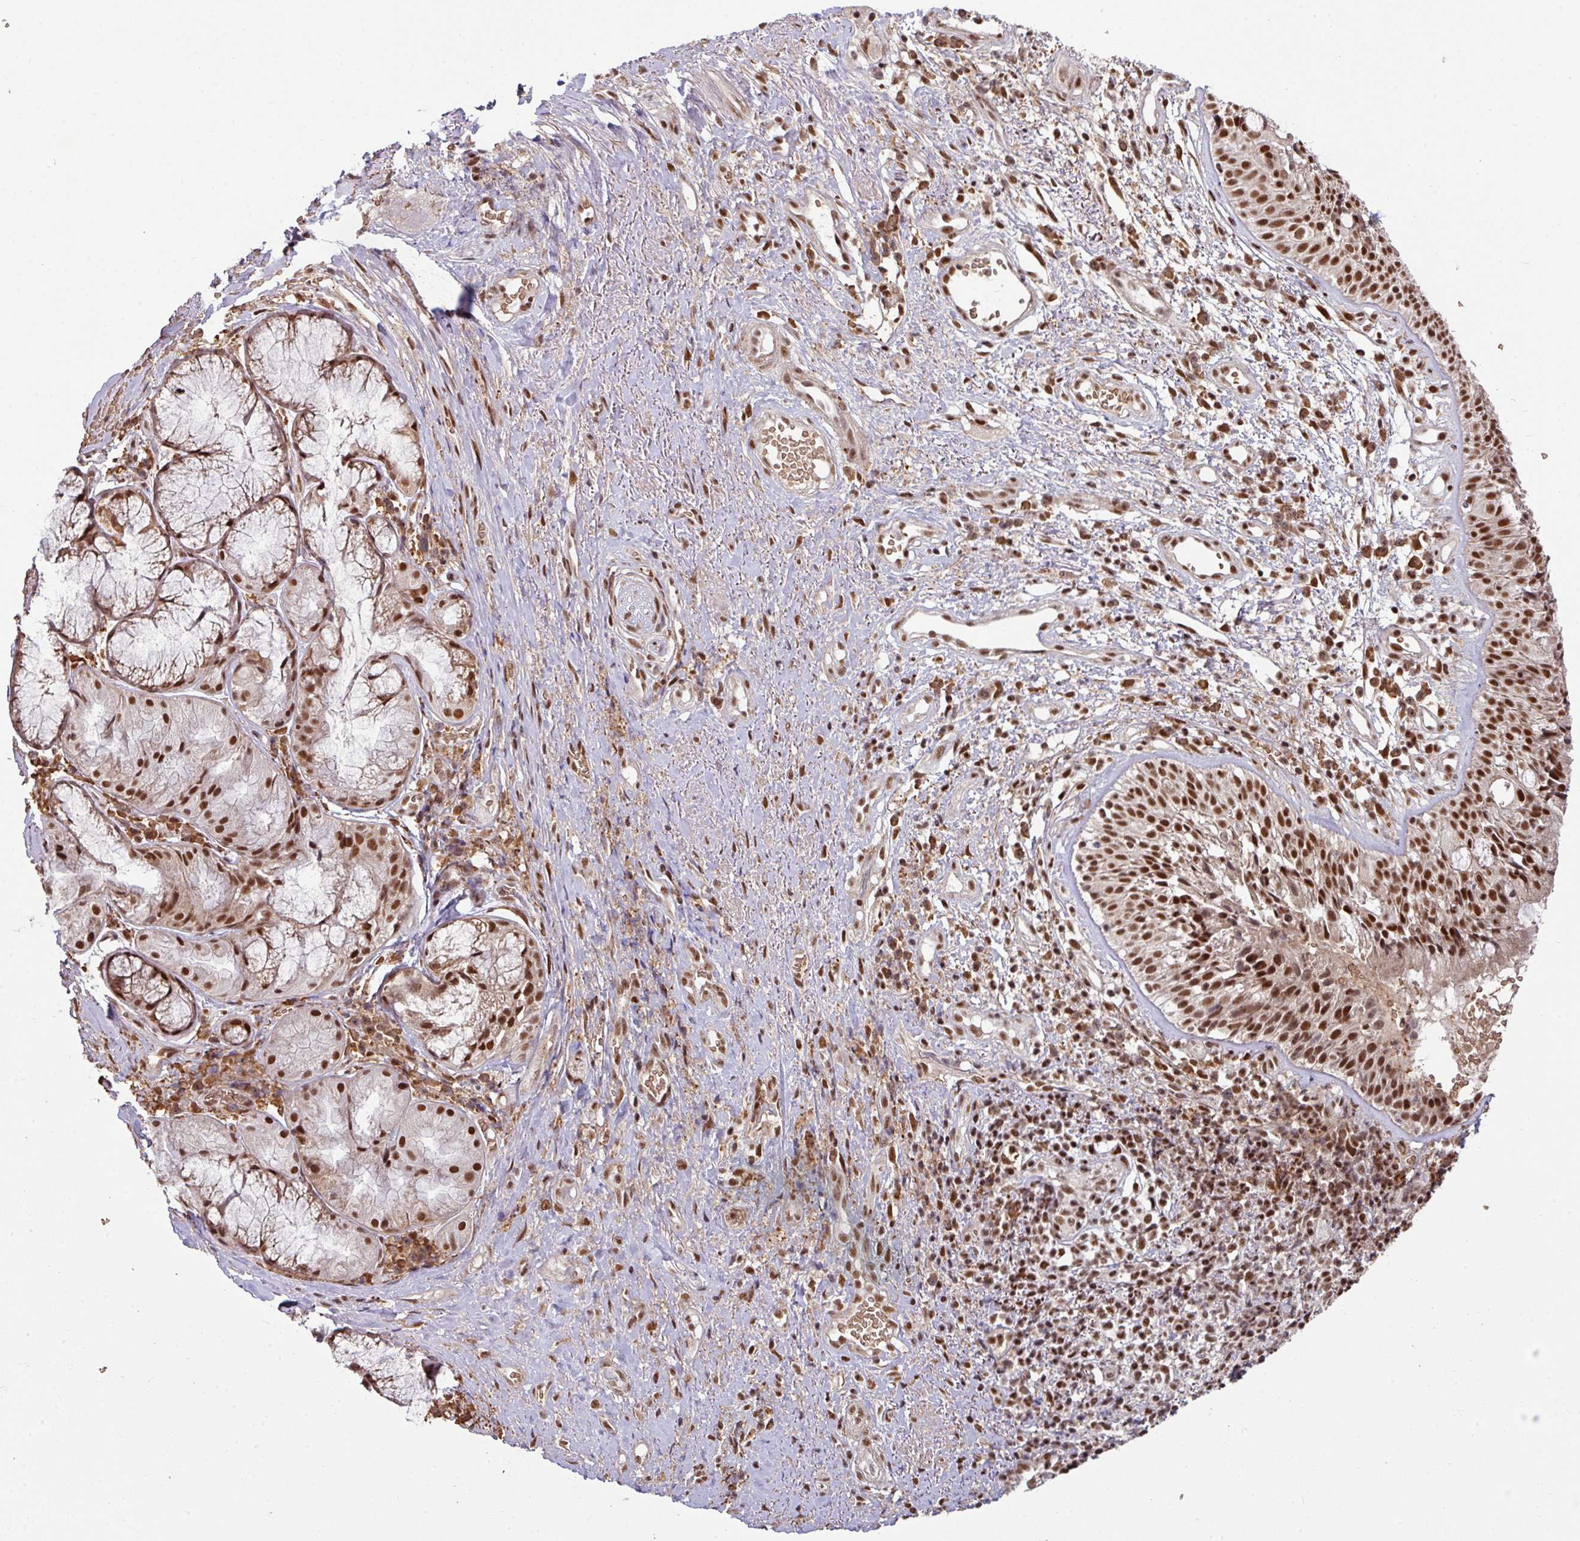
{"staining": {"intensity": "strong", "quantity": ">75%", "location": "nuclear"}, "tissue": "nasopharynx", "cell_type": "Respiratory epithelial cells", "image_type": "normal", "snomed": [{"axis": "morphology", "description": "Normal tissue, NOS"}, {"axis": "topography", "description": "Cartilage tissue"}, {"axis": "topography", "description": "Nasopharynx"}, {"axis": "topography", "description": "Thyroid gland"}], "caption": "The immunohistochemical stain labels strong nuclear expression in respiratory epithelial cells of normal nasopharynx. Using DAB (3,3'-diaminobenzidine) (brown) and hematoxylin (blue) stains, captured at high magnification using brightfield microscopy.", "gene": "PHF23", "patient": {"sex": "male", "age": 63}}